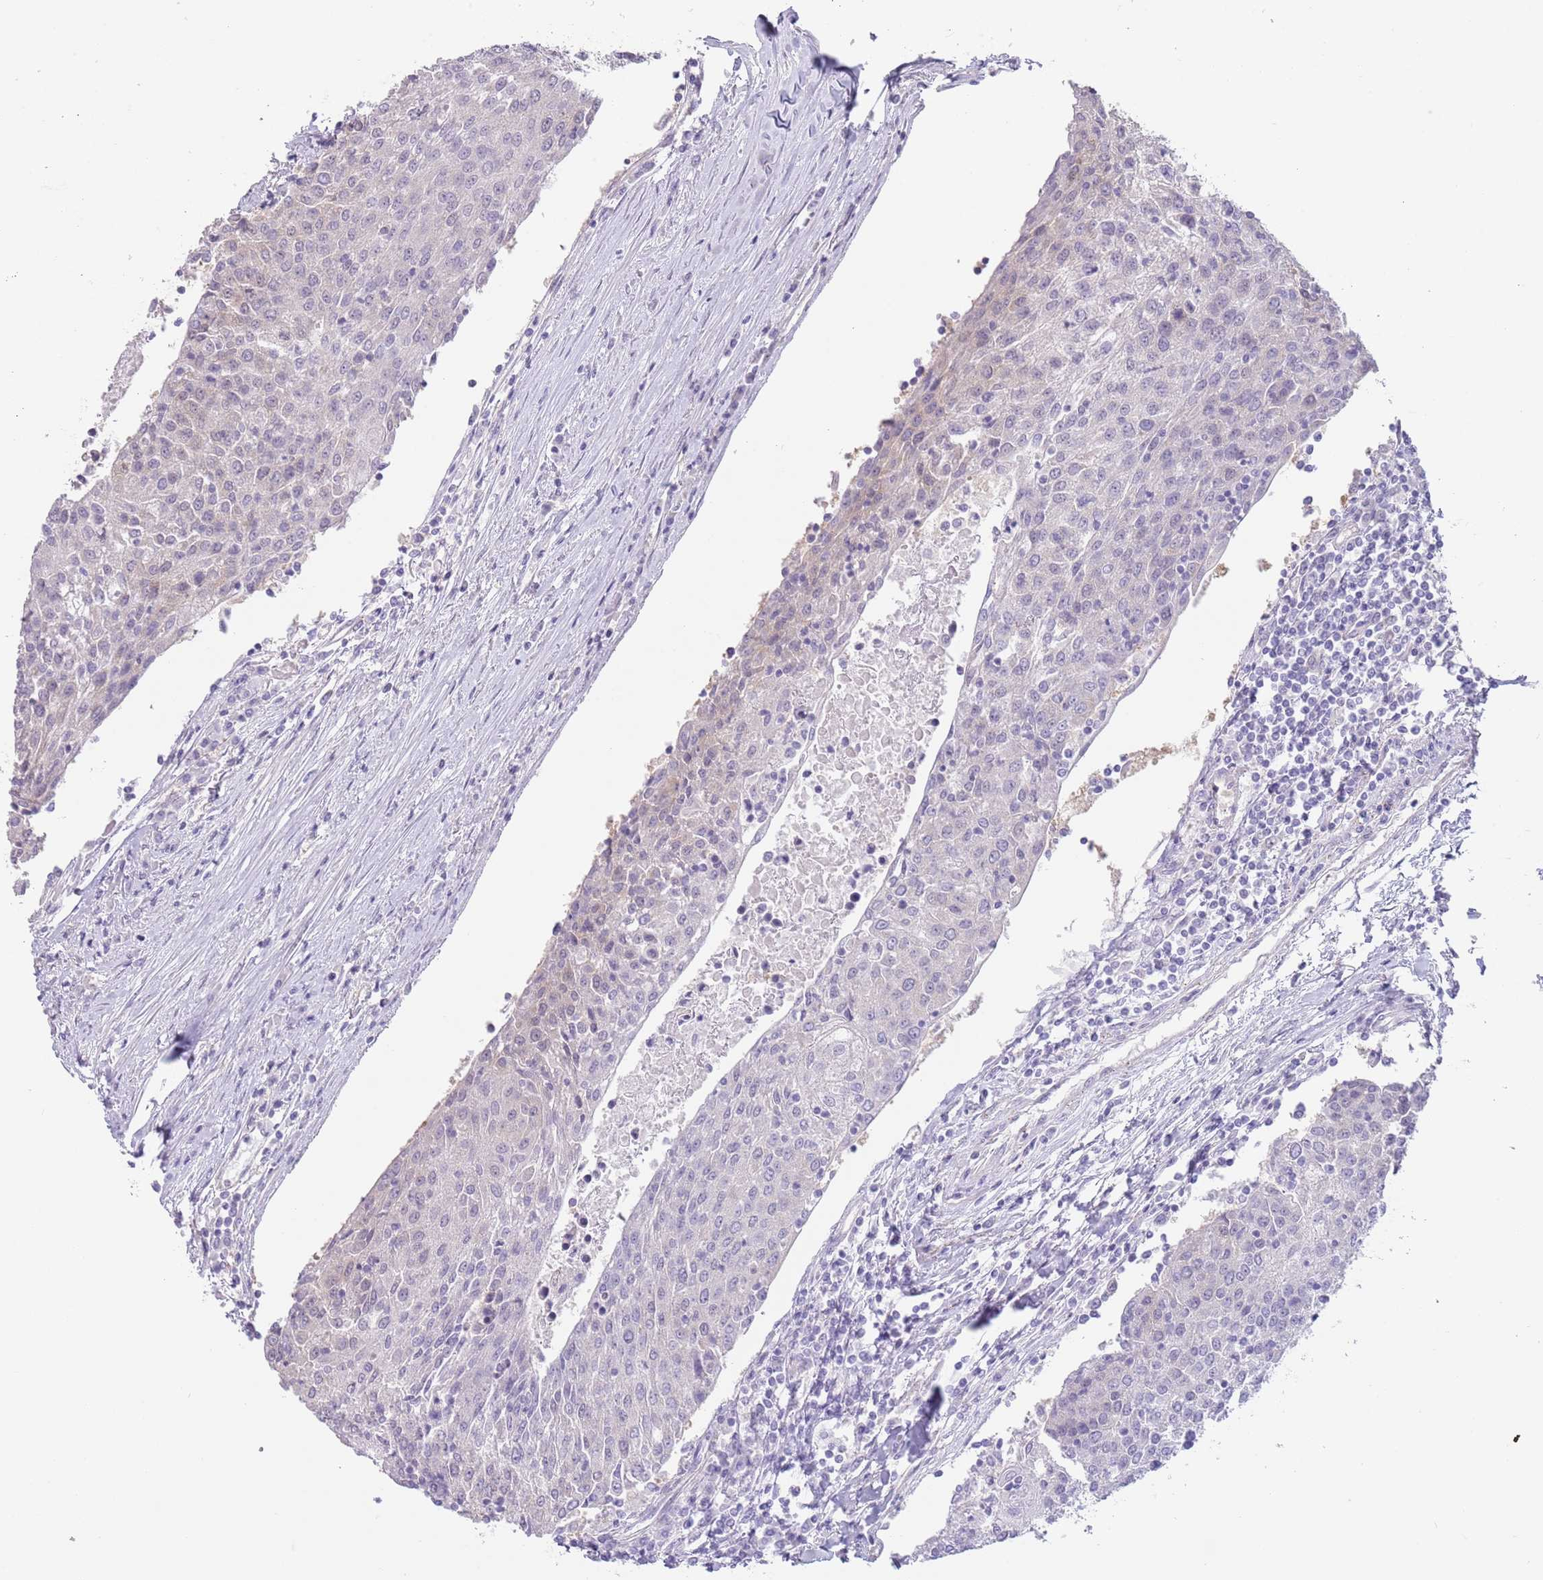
{"staining": {"intensity": "negative", "quantity": "none", "location": "none"}, "tissue": "urothelial cancer", "cell_type": "Tumor cells", "image_type": "cancer", "snomed": [{"axis": "morphology", "description": "Urothelial carcinoma, High grade"}, {"axis": "topography", "description": "Urinary bladder"}], "caption": "Immunohistochemistry of human high-grade urothelial carcinoma displays no expression in tumor cells.", "gene": "LDHD", "patient": {"sex": "female", "age": 85}}